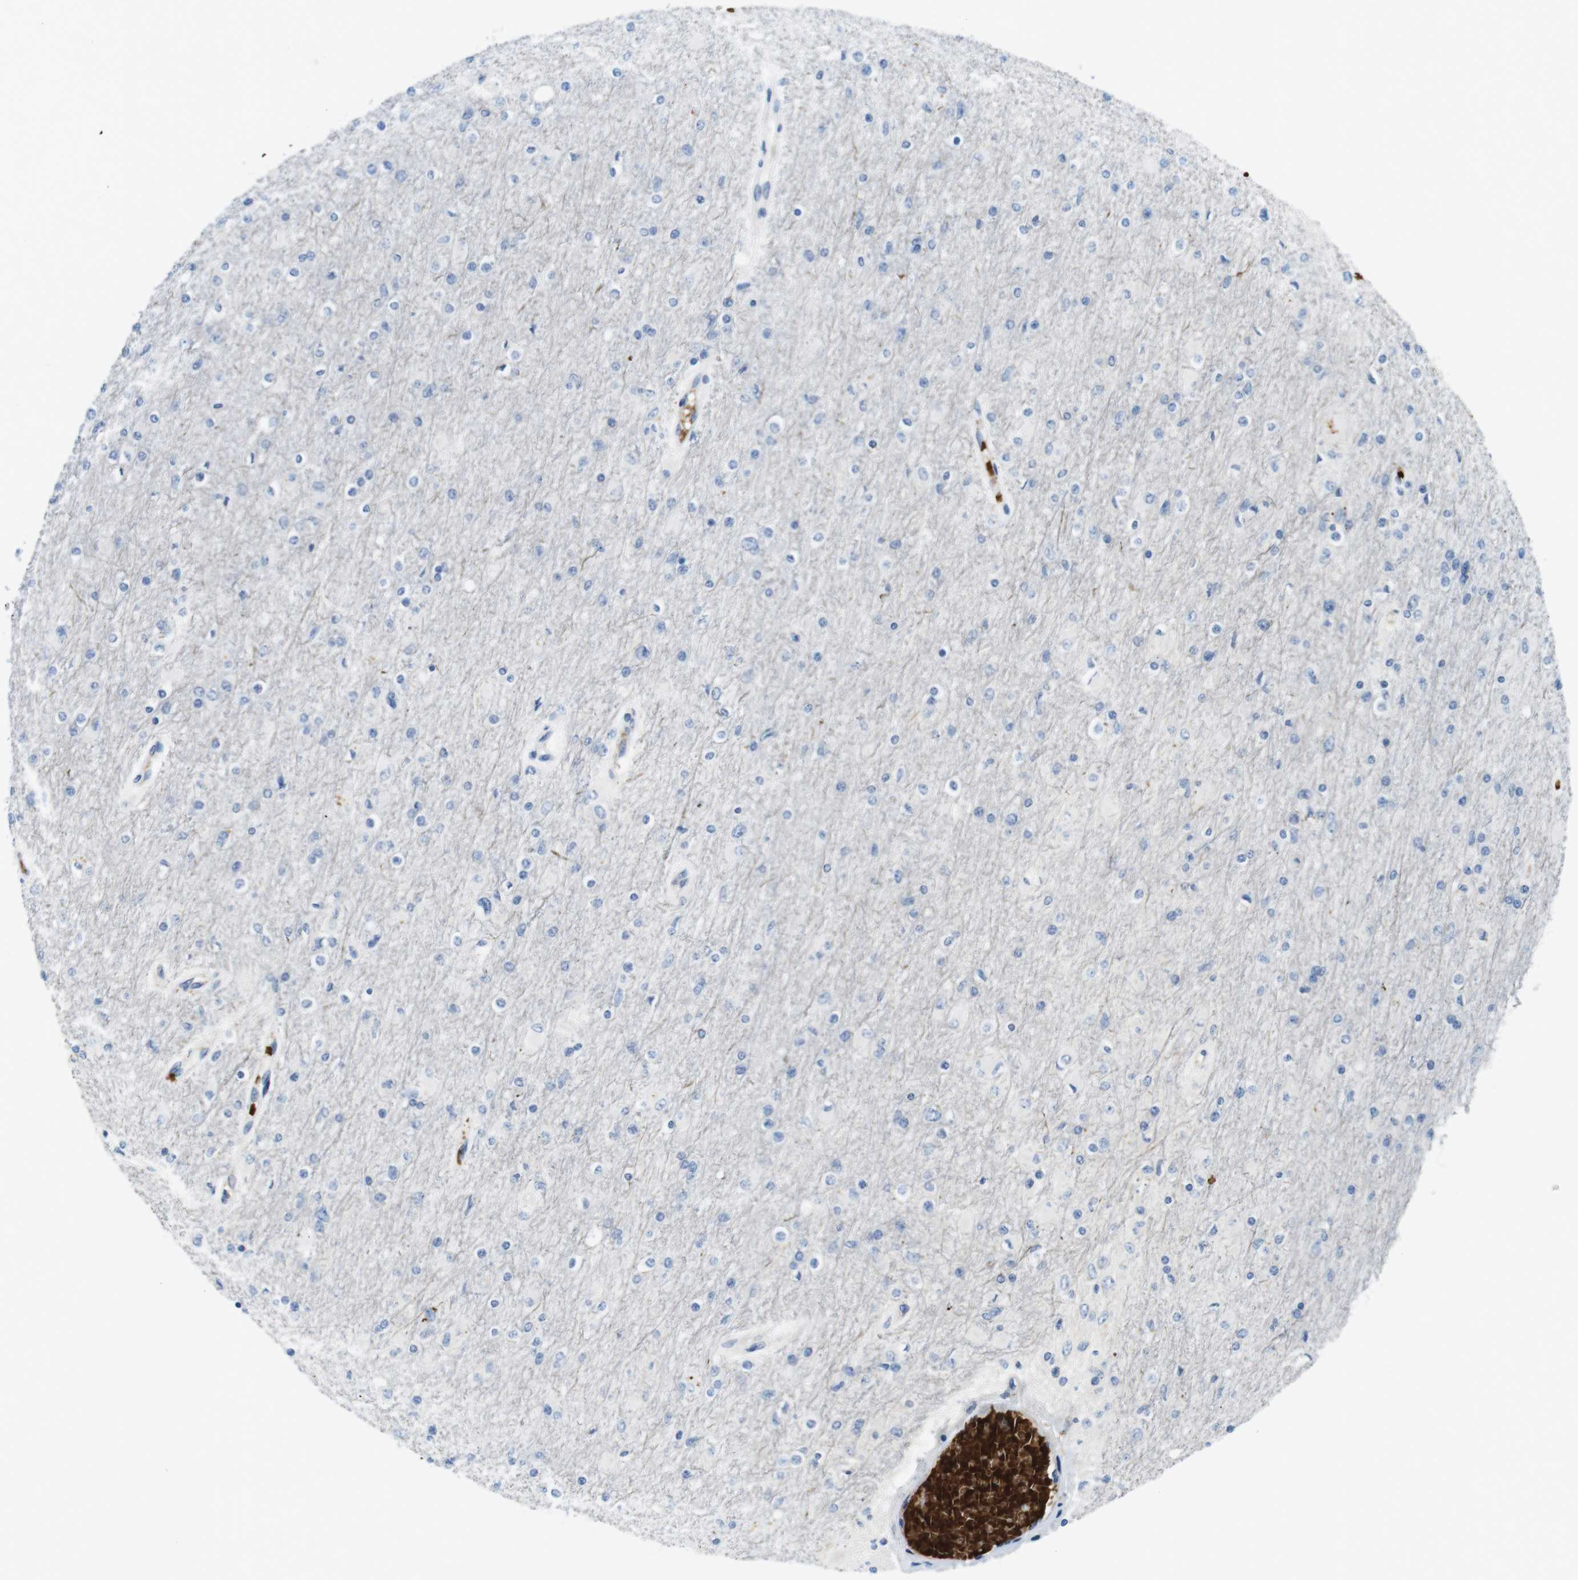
{"staining": {"intensity": "negative", "quantity": "none", "location": "none"}, "tissue": "glioma", "cell_type": "Tumor cells", "image_type": "cancer", "snomed": [{"axis": "morphology", "description": "Glioma, malignant, High grade"}, {"axis": "topography", "description": "Cerebral cortex"}], "caption": "IHC histopathology image of human high-grade glioma (malignant) stained for a protein (brown), which displays no staining in tumor cells.", "gene": "TFAP2C", "patient": {"sex": "female", "age": 36}}